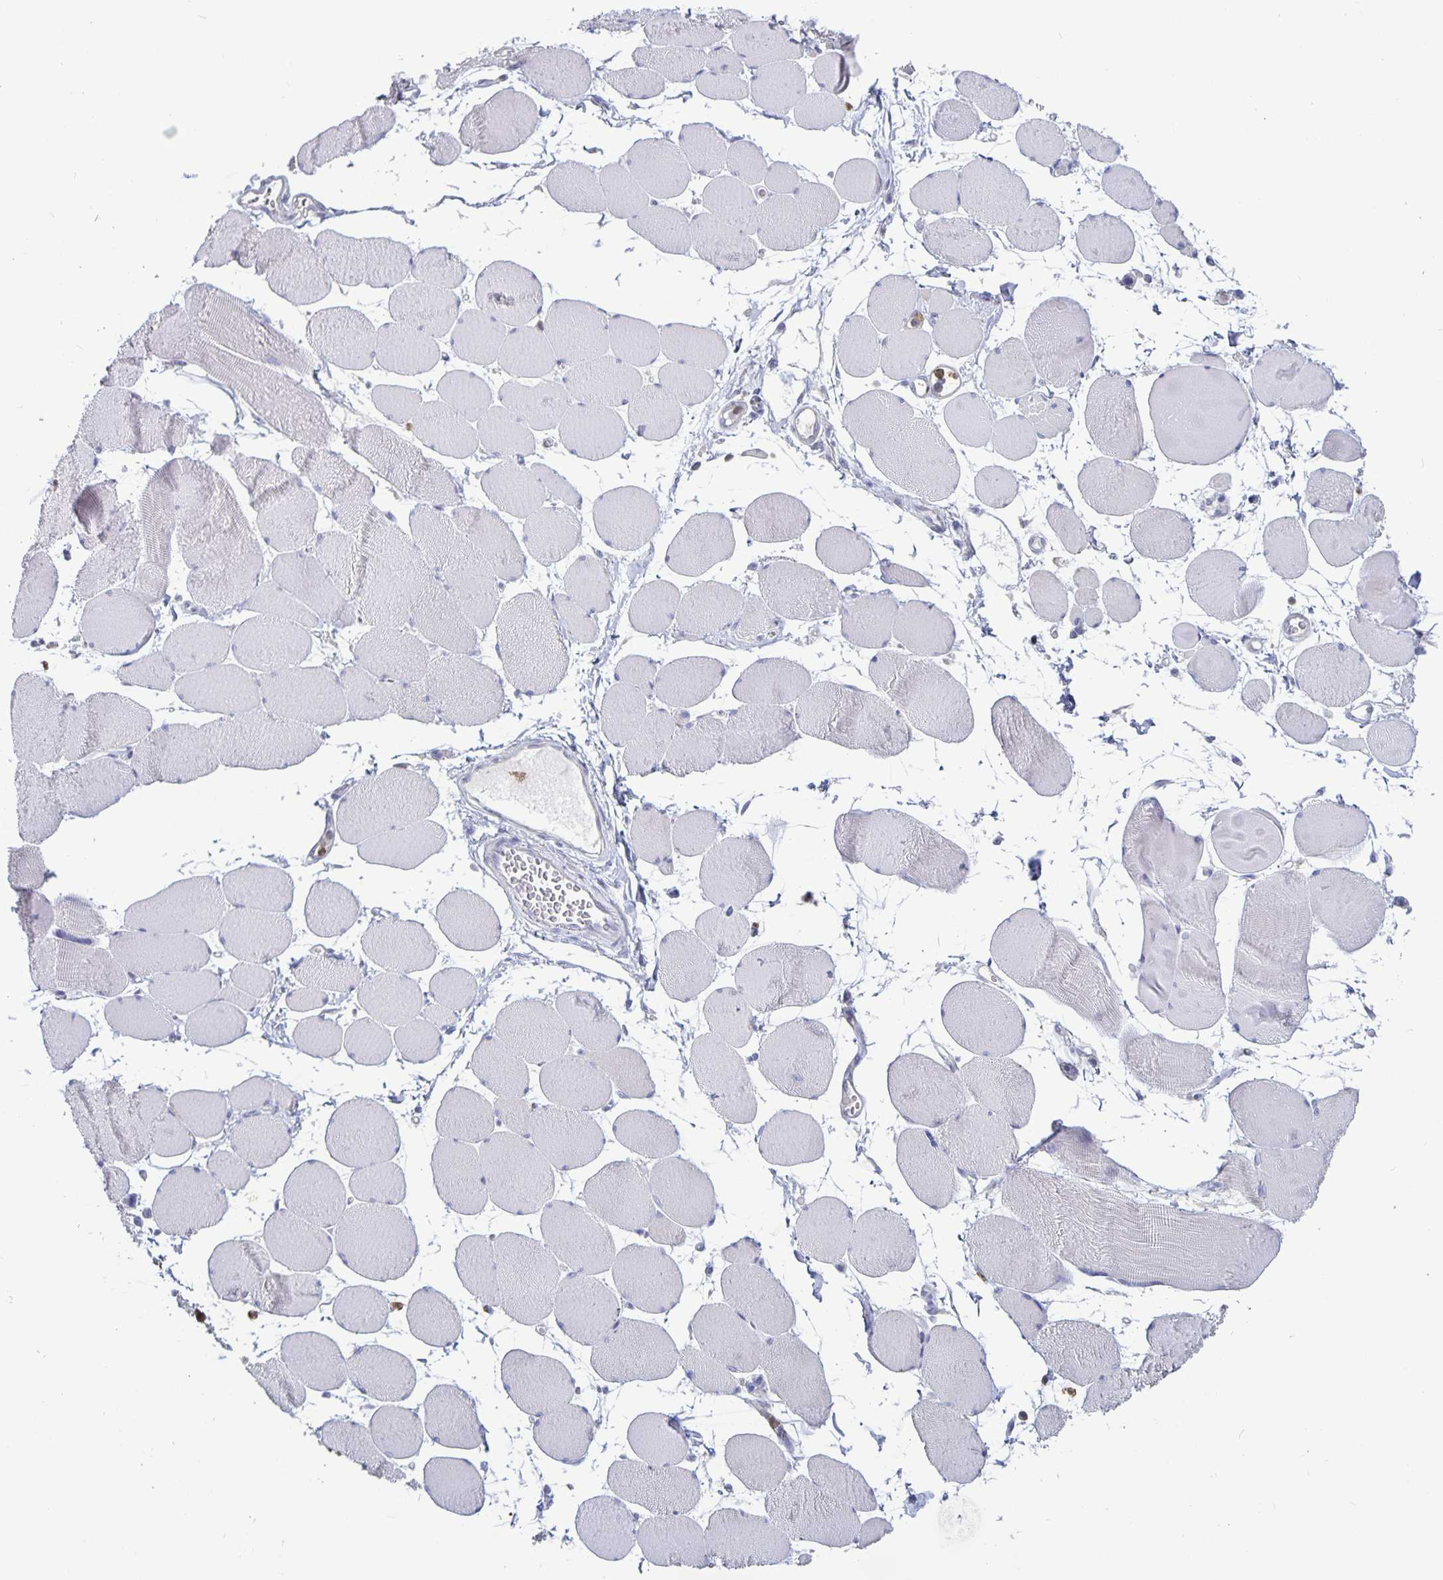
{"staining": {"intensity": "negative", "quantity": "none", "location": "none"}, "tissue": "skeletal muscle", "cell_type": "Myocytes", "image_type": "normal", "snomed": [{"axis": "morphology", "description": "Normal tissue, NOS"}, {"axis": "topography", "description": "Skeletal muscle"}], "caption": "The histopathology image reveals no significant expression in myocytes of skeletal muscle. (DAB (3,3'-diaminobenzidine) immunohistochemistry, high magnification).", "gene": "PLCB3", "patient": {"sex": "female", "age": 75}}